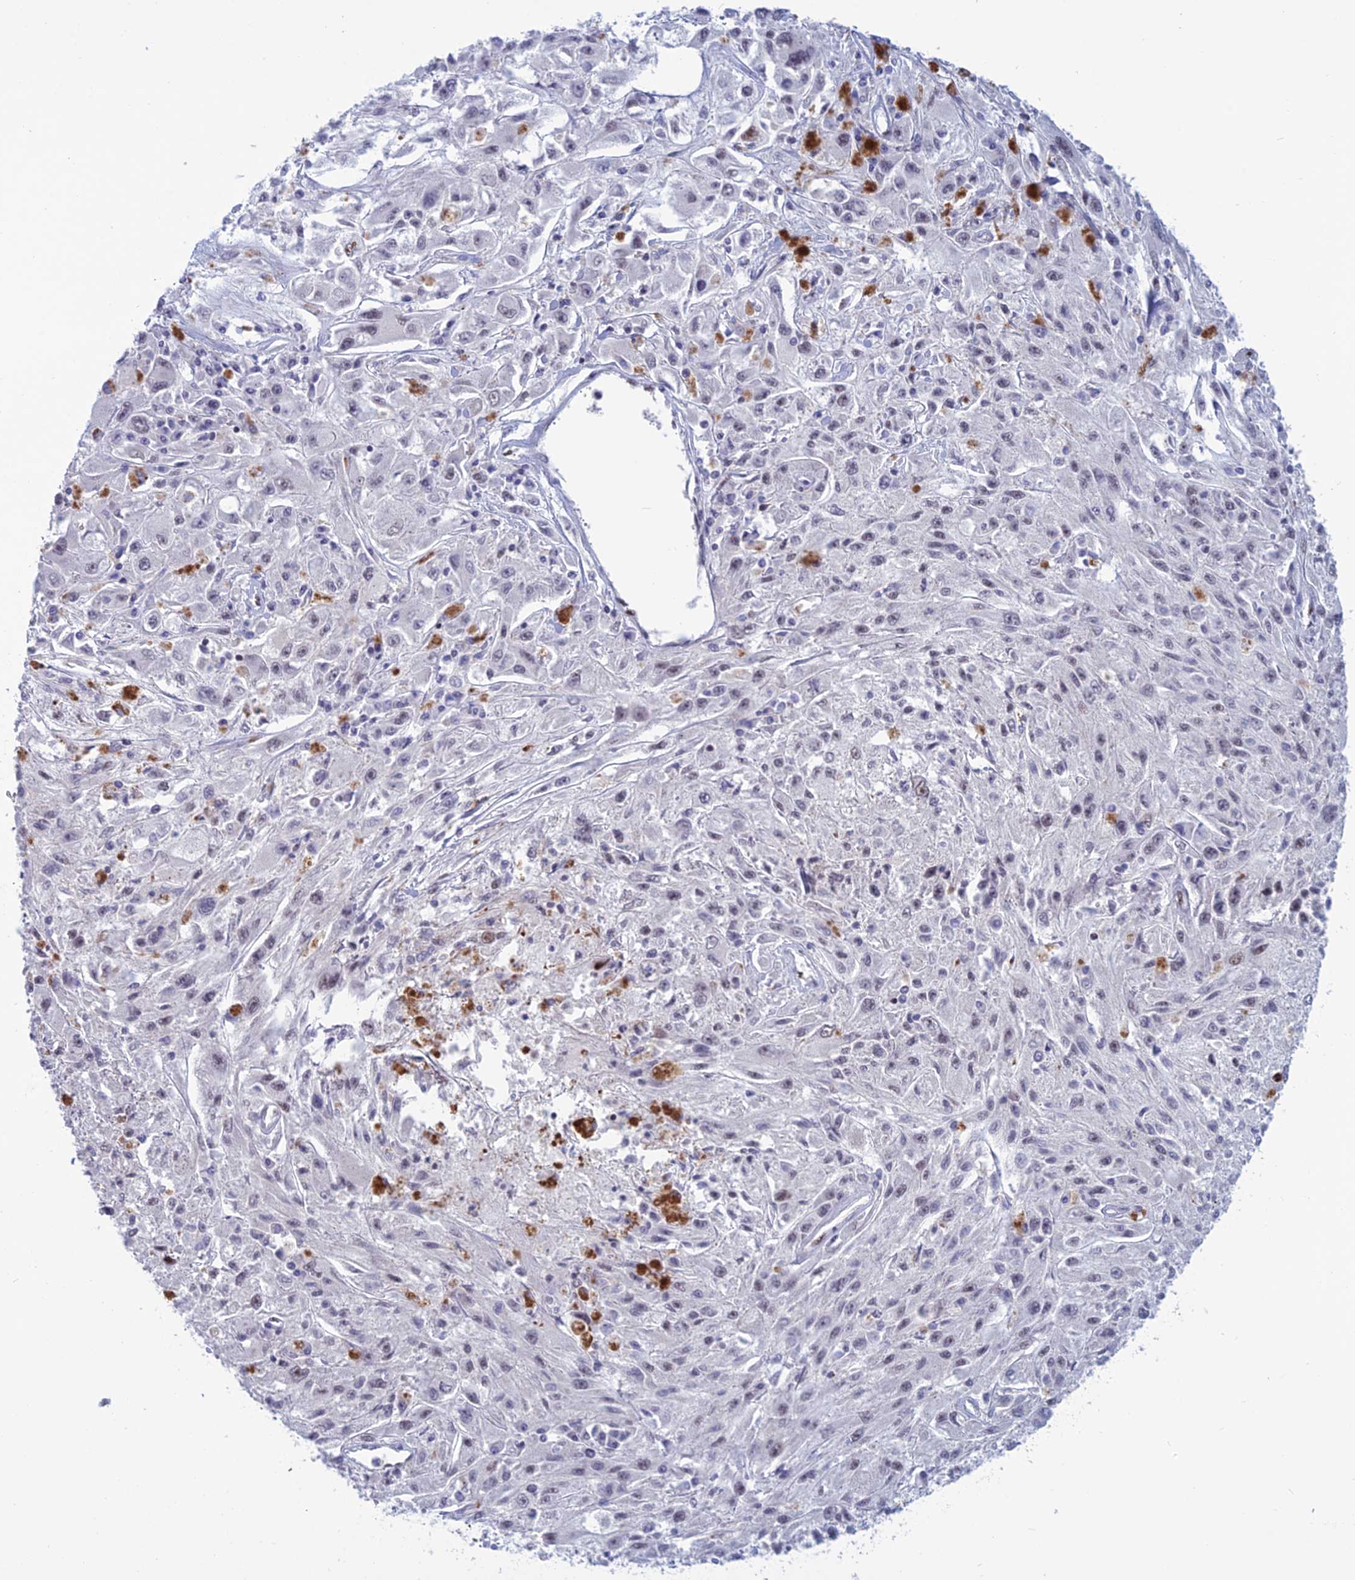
{"staining": {"intensity": "negative", "quantity": "none", "location": "none"}, "tissue": "melanoma", "cell_type": "Tumor cells", "image_type": "cancer", "snomed": [{"axis": "morphology", "description": "Malignant melanoma, Metastatic site"}, {"axis": "topography", "description": "Skin"}], "caption": "IHC micrograph of human melanoma stained for a protein (brown), which demonstrates no staining in tumor cells.", "gene": "NOL4L", "patient": {"sex": "male", "age": 53}}